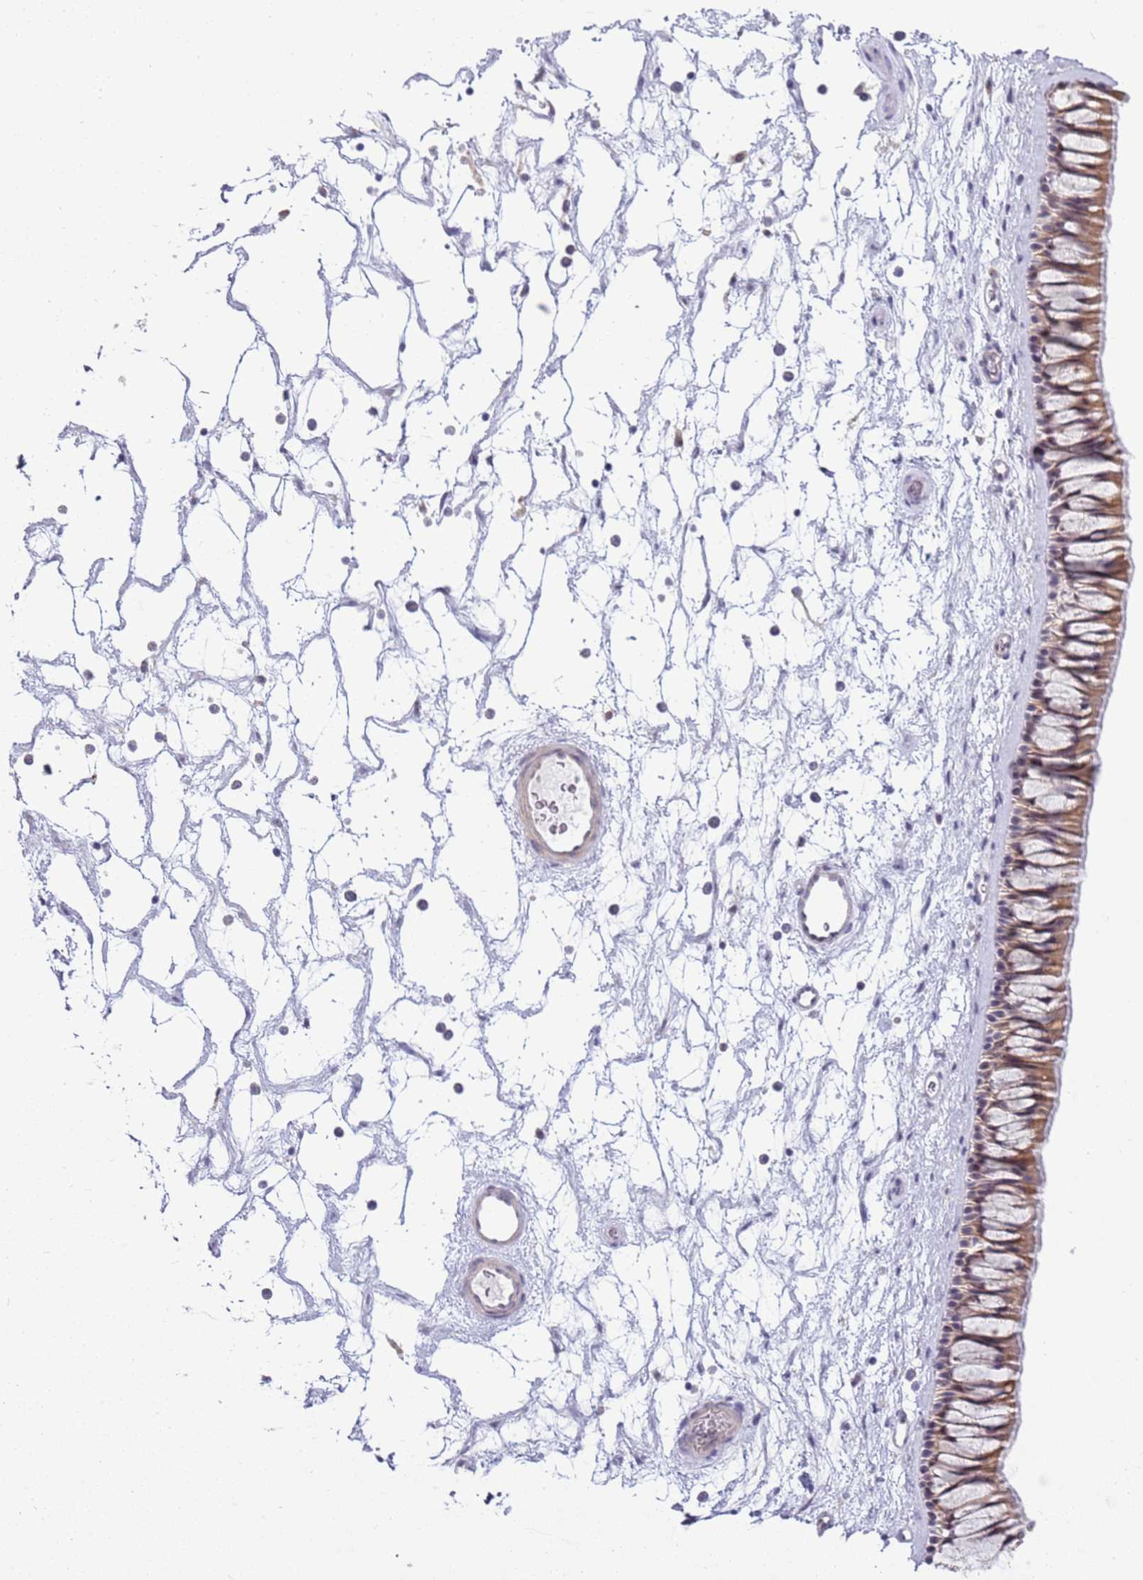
{"staining": {"intensity": "moderate", "quantity": ">75%", "location": "cytoplasmic/membranous"}, "tissue": "nasopharynx", "cell_type": "Respiratory epithelial cells", "image_type": "normal", "snomed": [{"axis": "morphology", "description": "Normal tissue, NOS"}, {"axis": "topography", "description": "Nasopharynx"}], "caption": "High-power microscopy captured an IHC photomicrograph of benign nasopharynx, revealing moderate cytoplasmic/membranous staining in approximately >75% of respiratory epithelial cells.", "gene": "UCMA", "patient": {"sex": "male", "age": 64}}